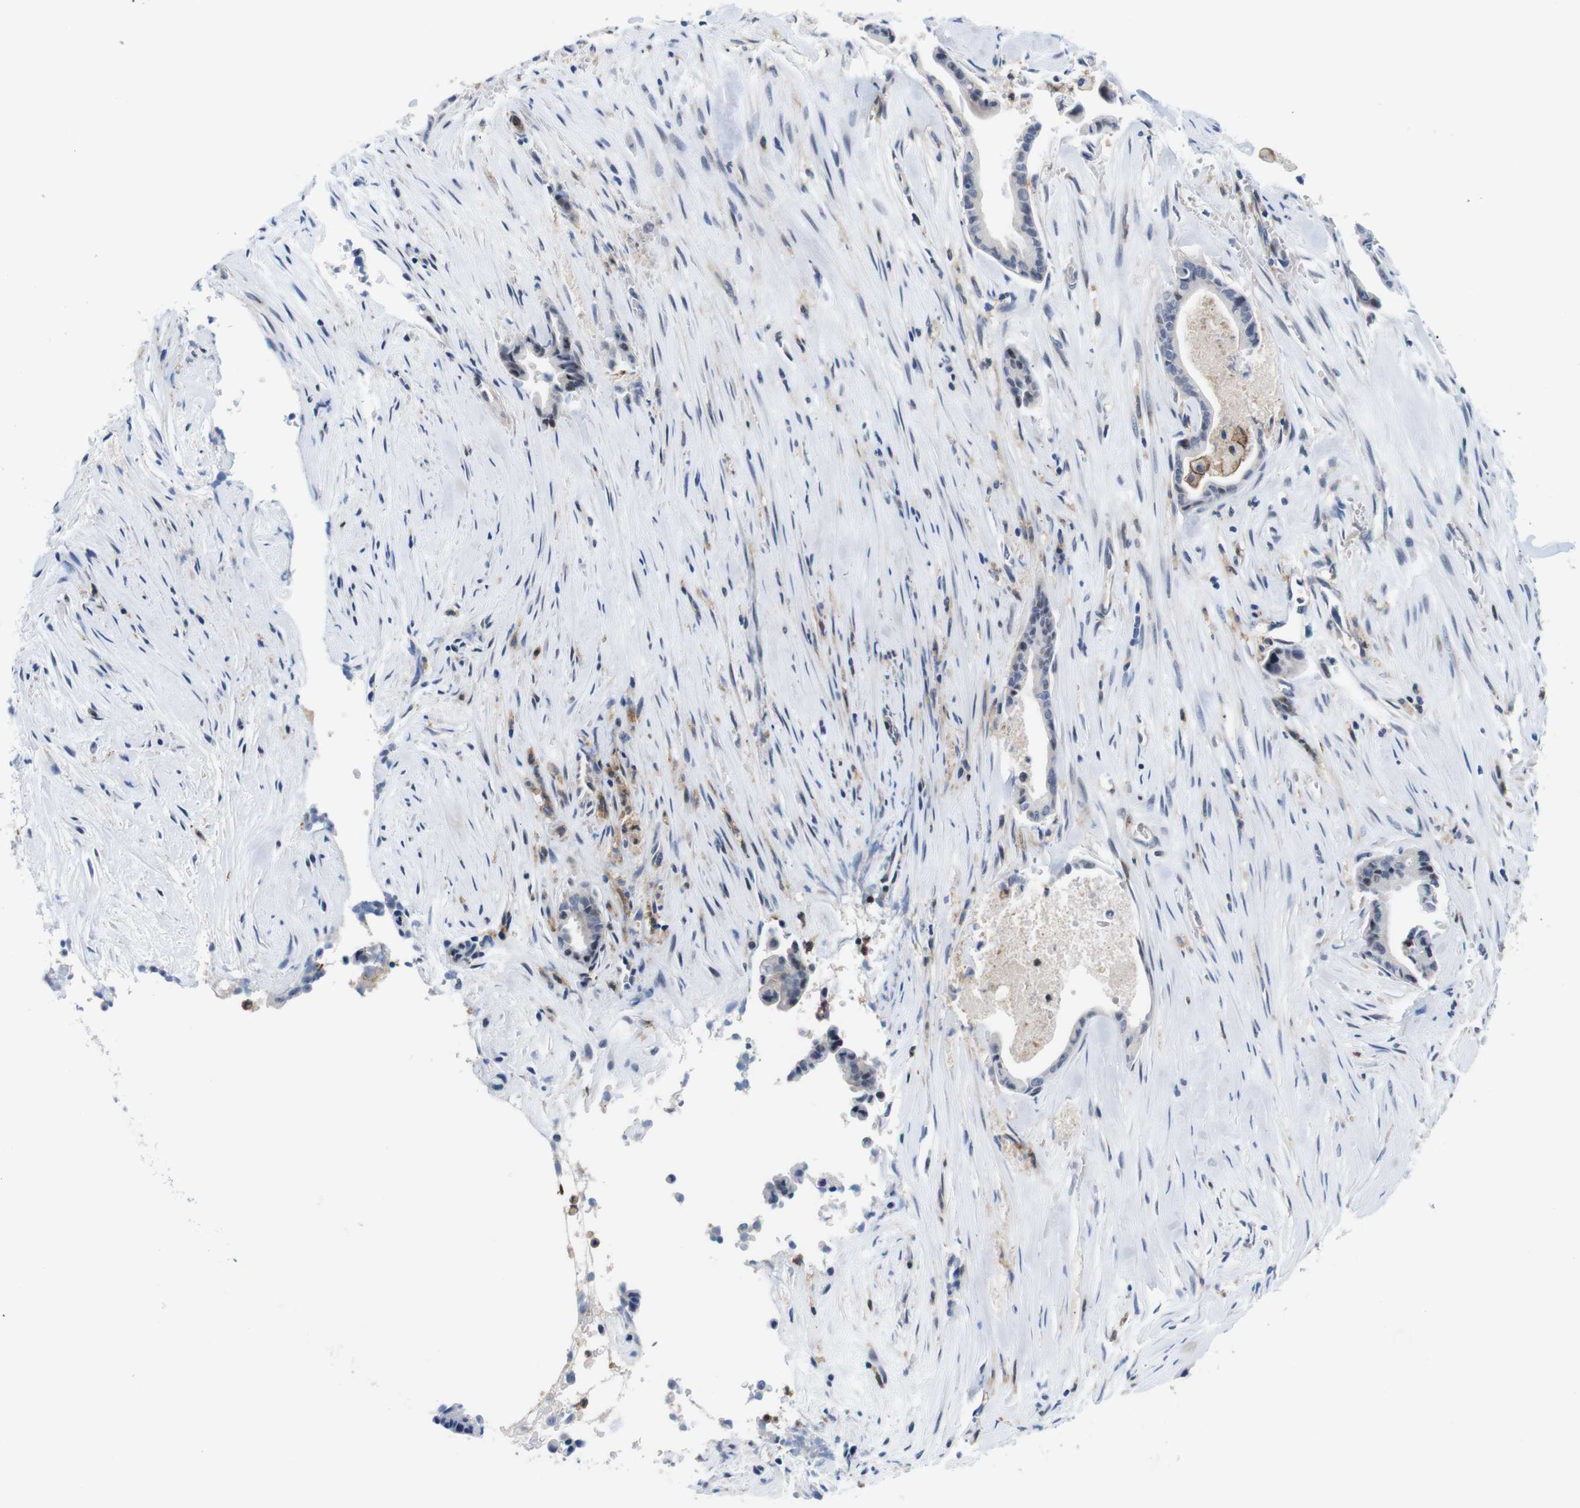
{"staining": {"intensity": "weak", "quantity": "<25%", "location": "nuclear"}, "tissue": "liver cancer", "cell_type": "Tumor cells", "image_type": "cancer", "snomed": [{"axis": "morphology", "description": "Cholangiocarcinoma"}, {"axis": "topography", "description": "Liver"}], "caption": "This is an immunohistochemistry photomicrograph of human liver cancer. There is no positivity in tumor cells.", "gene": "CD300C", "patient": {"sex": "female", "age": 55}}